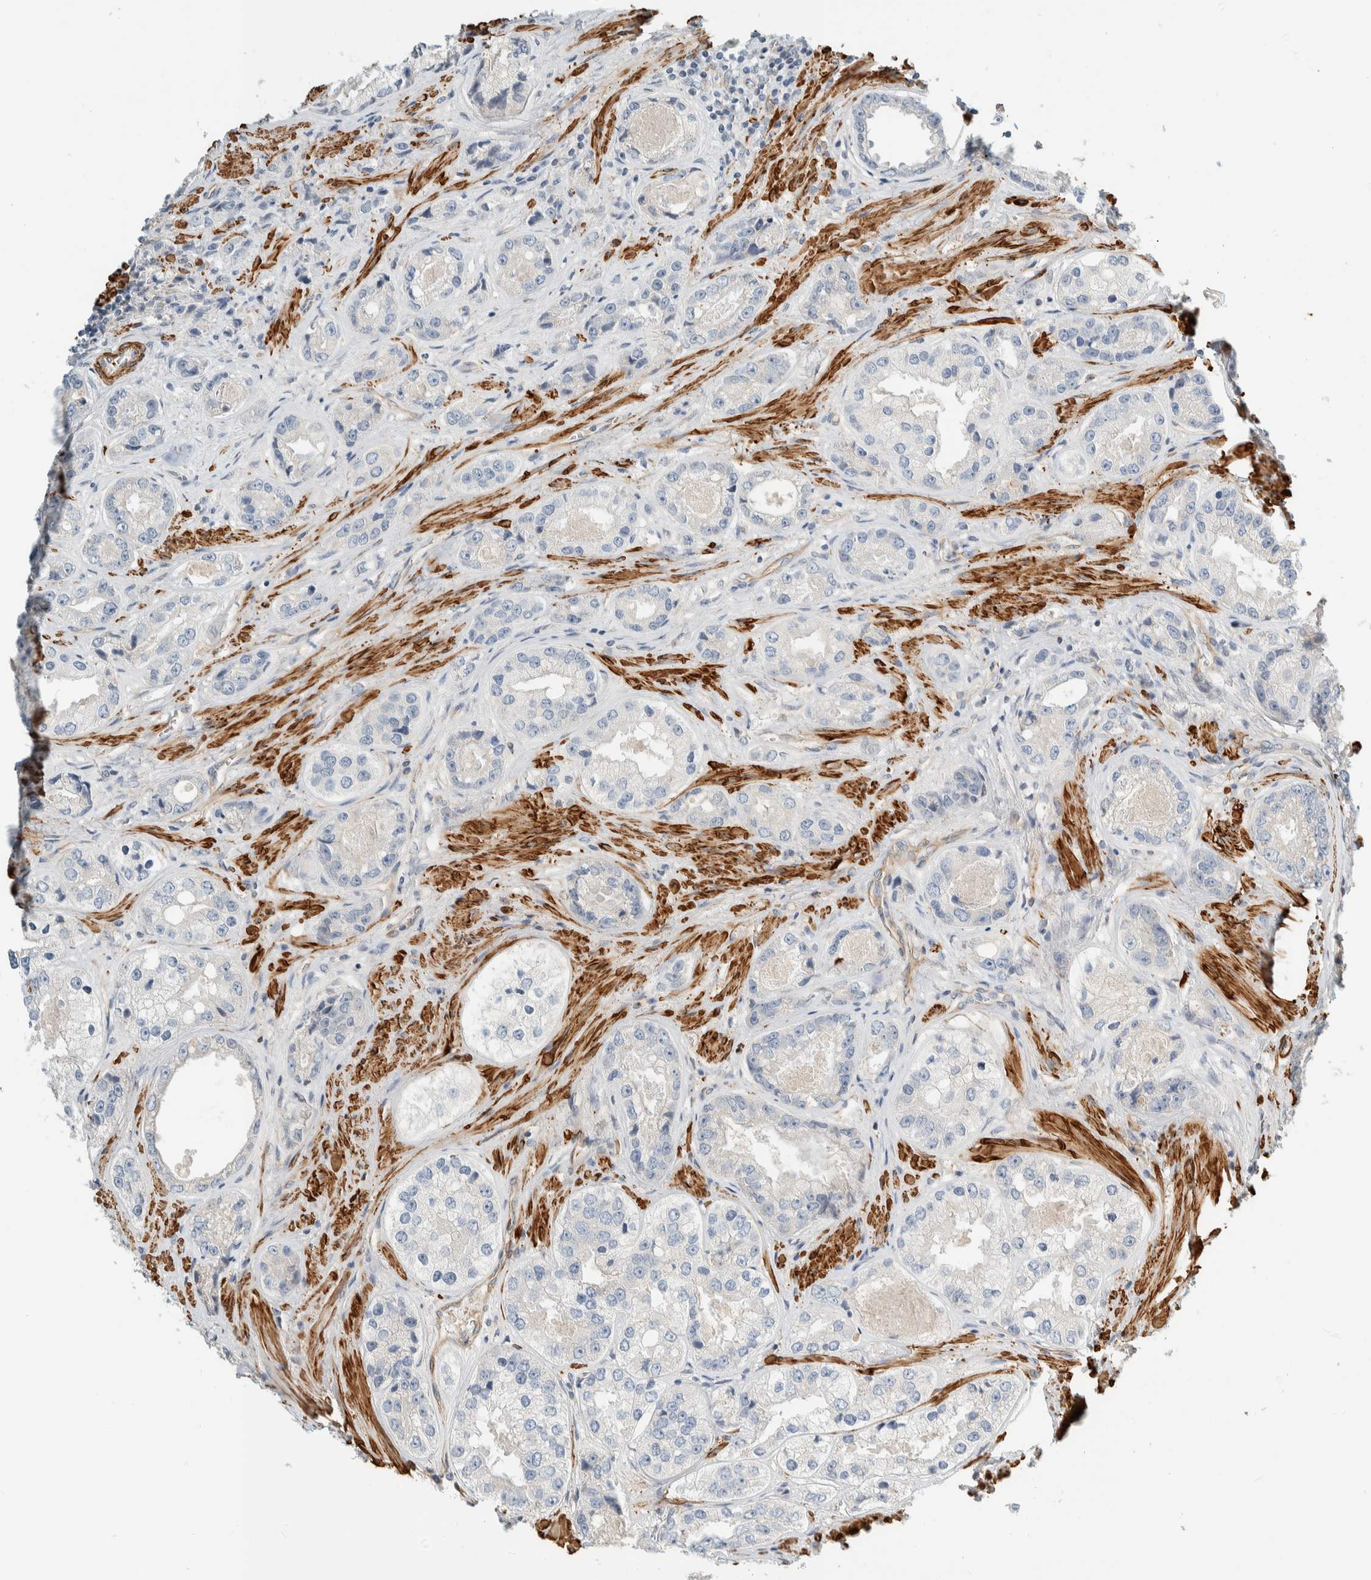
{"staining": {"intensity": "negative", "quantity": "none", "location": "none"}, "tissue": "prostate cancer", "cell_type": "Tumor cells", "image_type": "cancer", "snomed": [{"axis": "morphology", "description": "Adenocarcinoma, High grade"}, {"axis": "topography", "description": "Prostate"}], "caption": "This histopathology image is of adenocarcinoma (high-grade) (prostate) stained with immunohistochemistry (IHC) to label a protein in brown with the nuclei are counter-stained blue. There is no positivity in tumor cells.", "gene": "CDR2", "patient": {"sex": "male", "age": 61}}